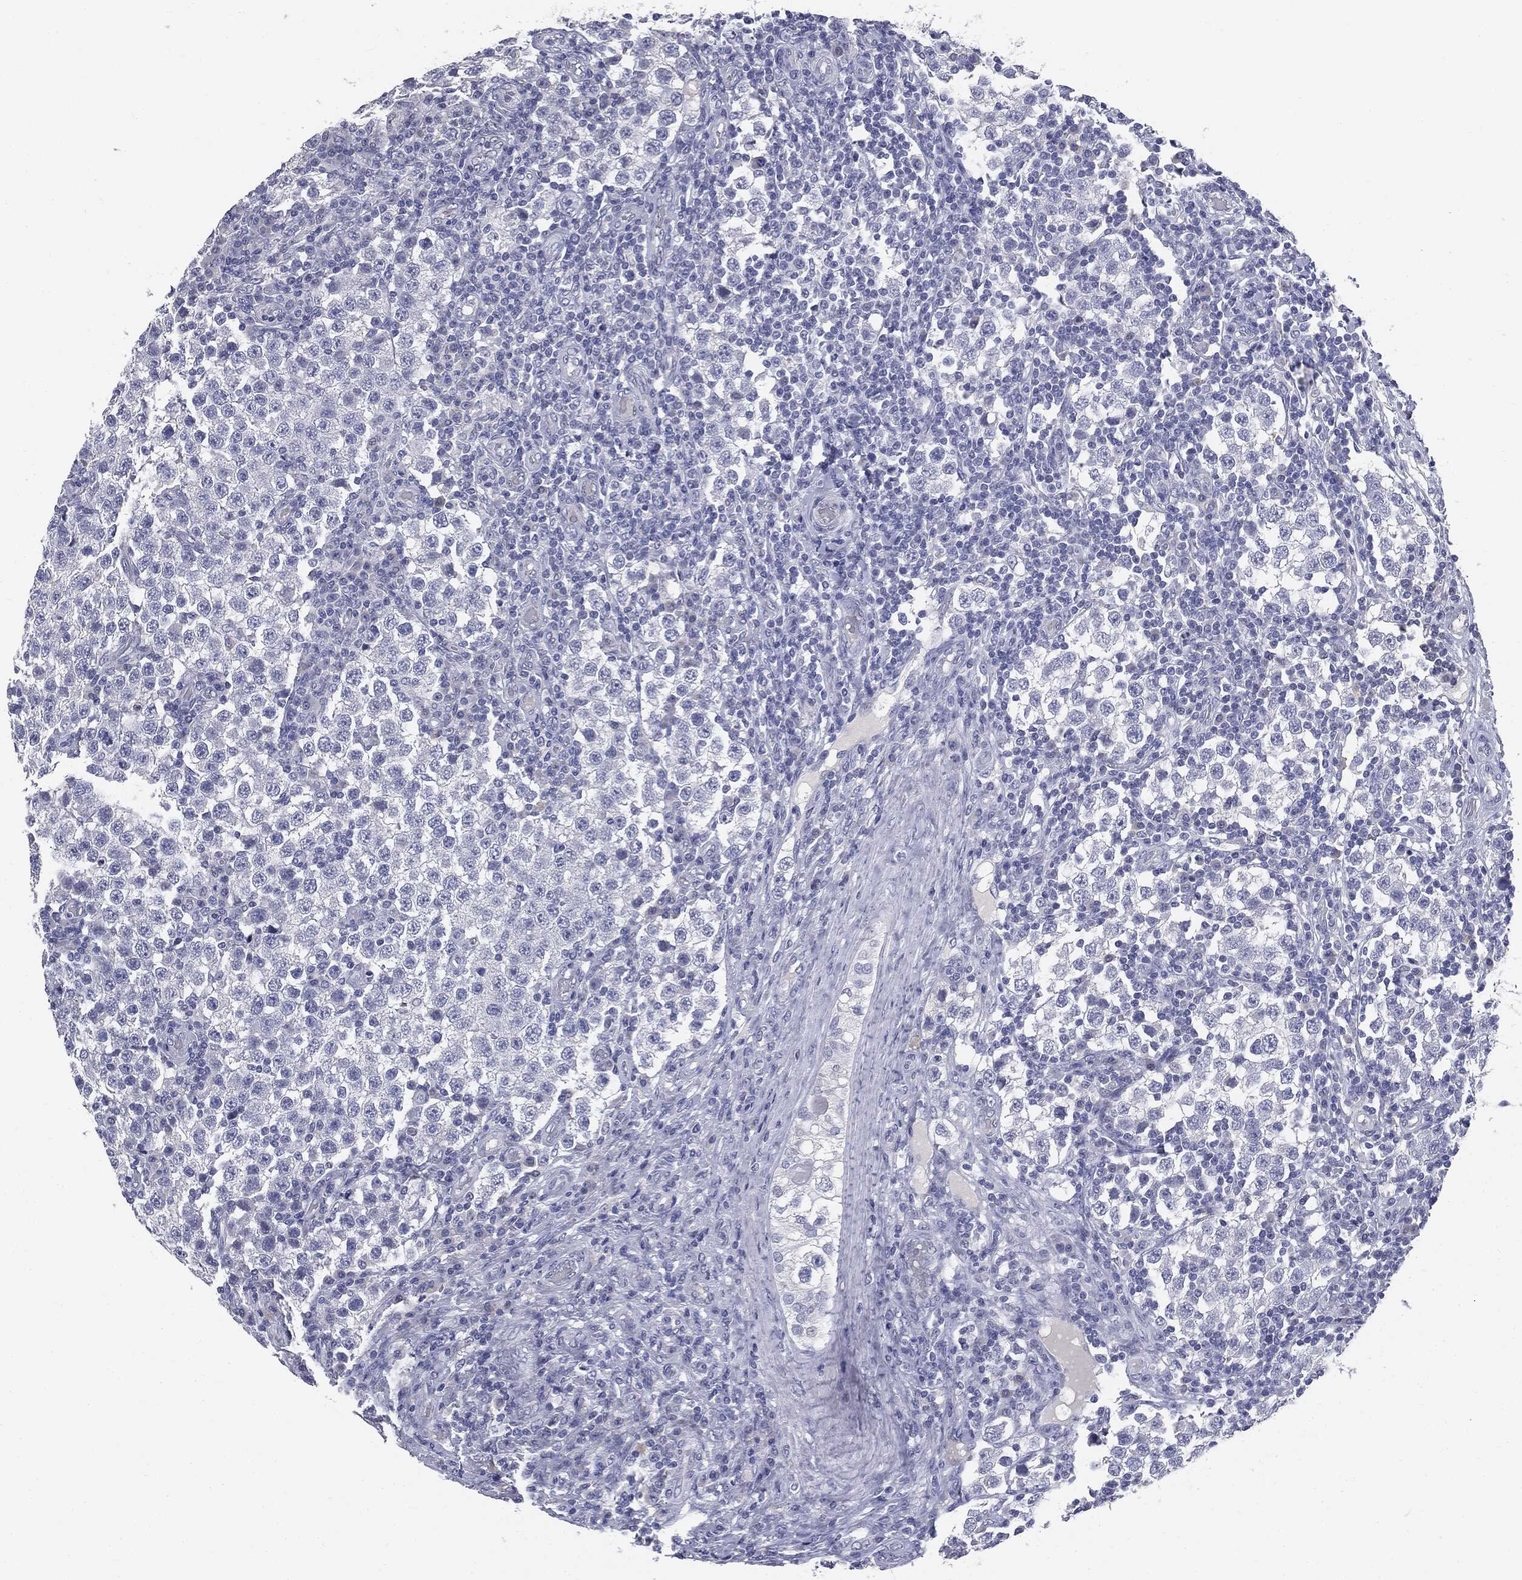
{"staining": {"intensity": "negative", "quantity": "none", "location": "none"}, "tissue": "testis cancer", "cell_type": "Tumor cells", "image_type": "cancer", "snomed": [{"axis": "morphology", "description": "Seminoma, NOS"}, {"axis": "topography", "description": "Testis"}], "caption": "Immunohistochemistry (IHC) image of testis cancer (seminoma) stained for a protein (brown), which shows no expression in tumor cells. (DAB immunohistochemistry visualized using brightfield microscopy, high magnification).", "gene": "AFP", "patient": {"sex": "male", "age": 34}}